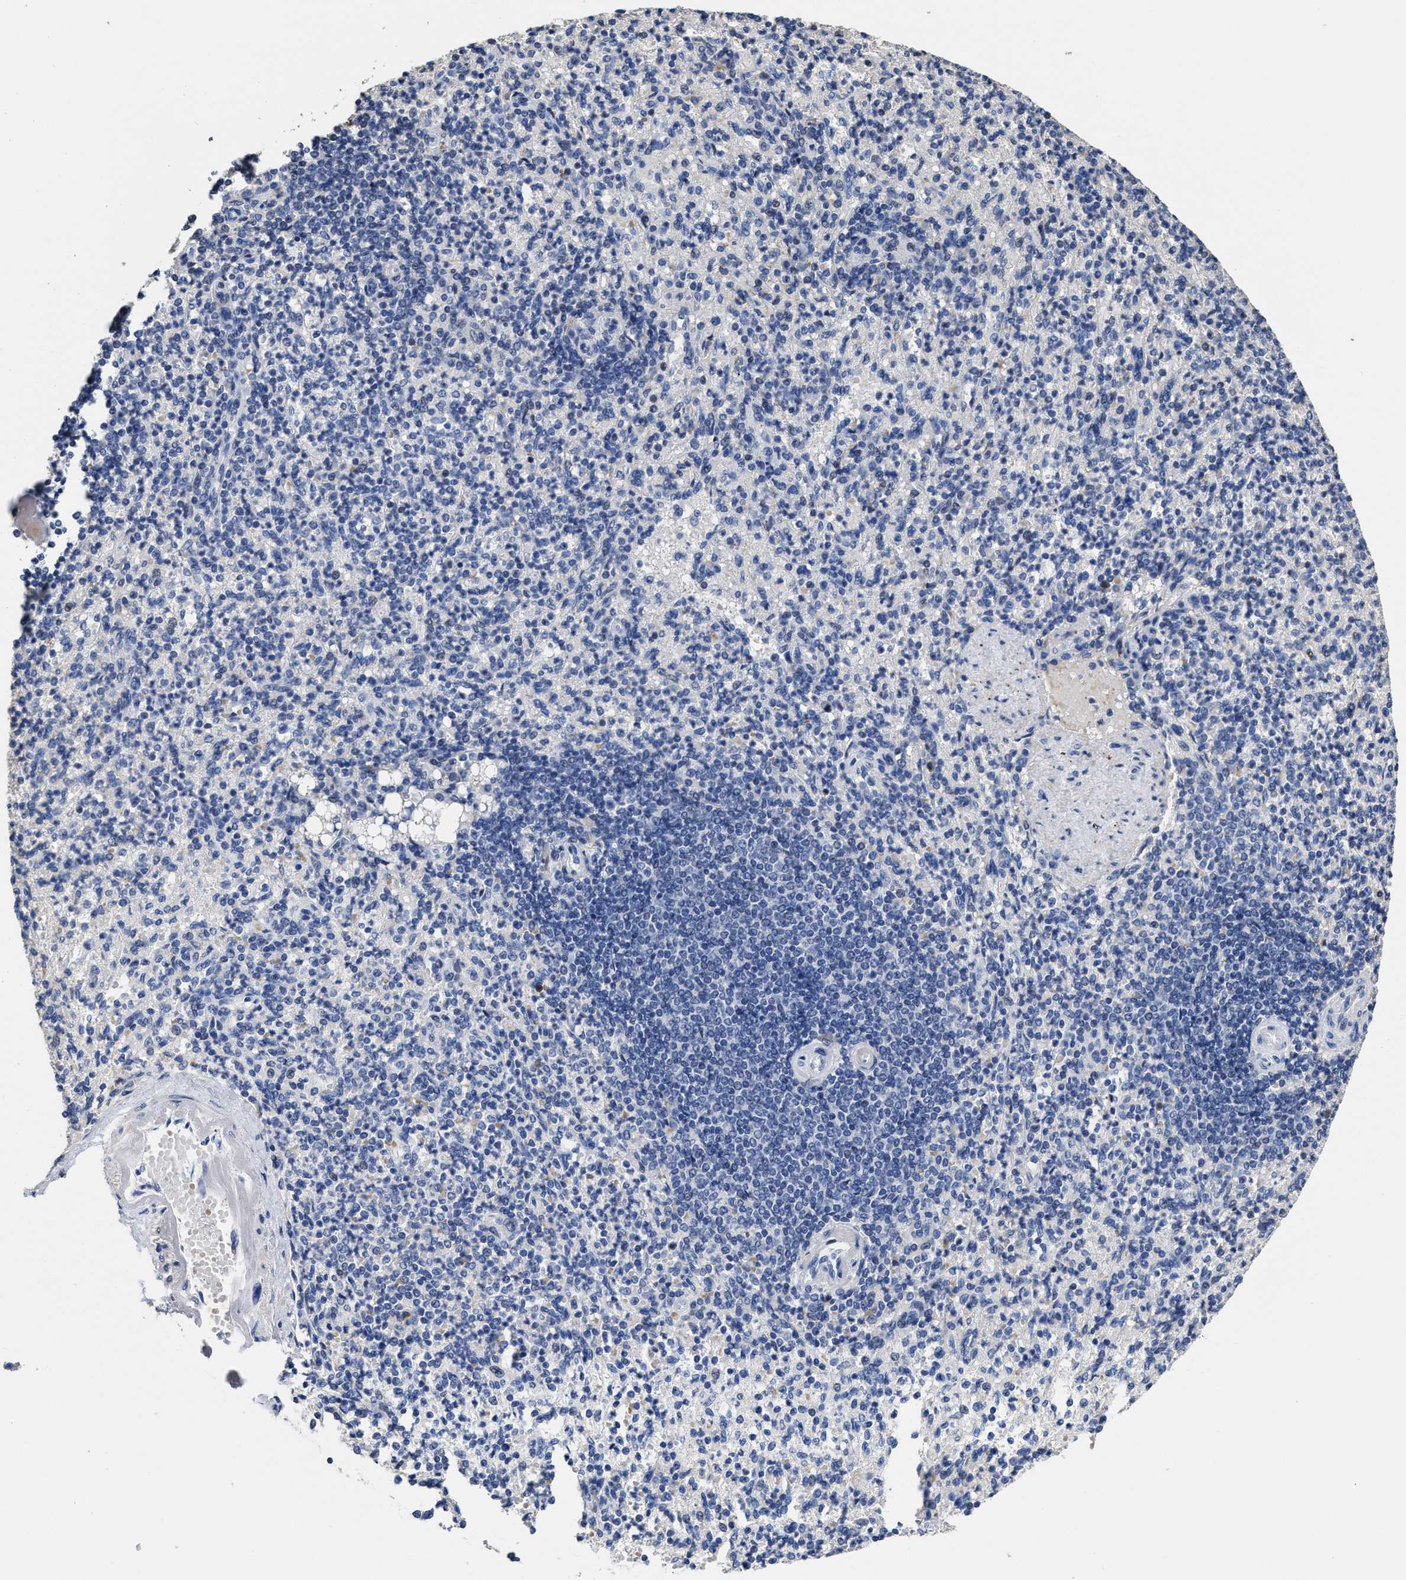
{"staining": {"intensity": "negative", "quantity": "none", "location": "none"}, "tissue": "spleen", "cell_type": "Cells in red pulp", "image_type": "normal", "snomed": [{"axis": "morphology", "description": "Normal tissue, NOS"}, {"axis": "topography", "description": "Spleen"}], "caption": "Immunohistochemistry histopathology image of unremarkable spleen stained for a protein (brown), which exhibits no positivity in cells in red pulp.", "gene": "ZFAT", "patient": {"sex": "female", "age": 74}}